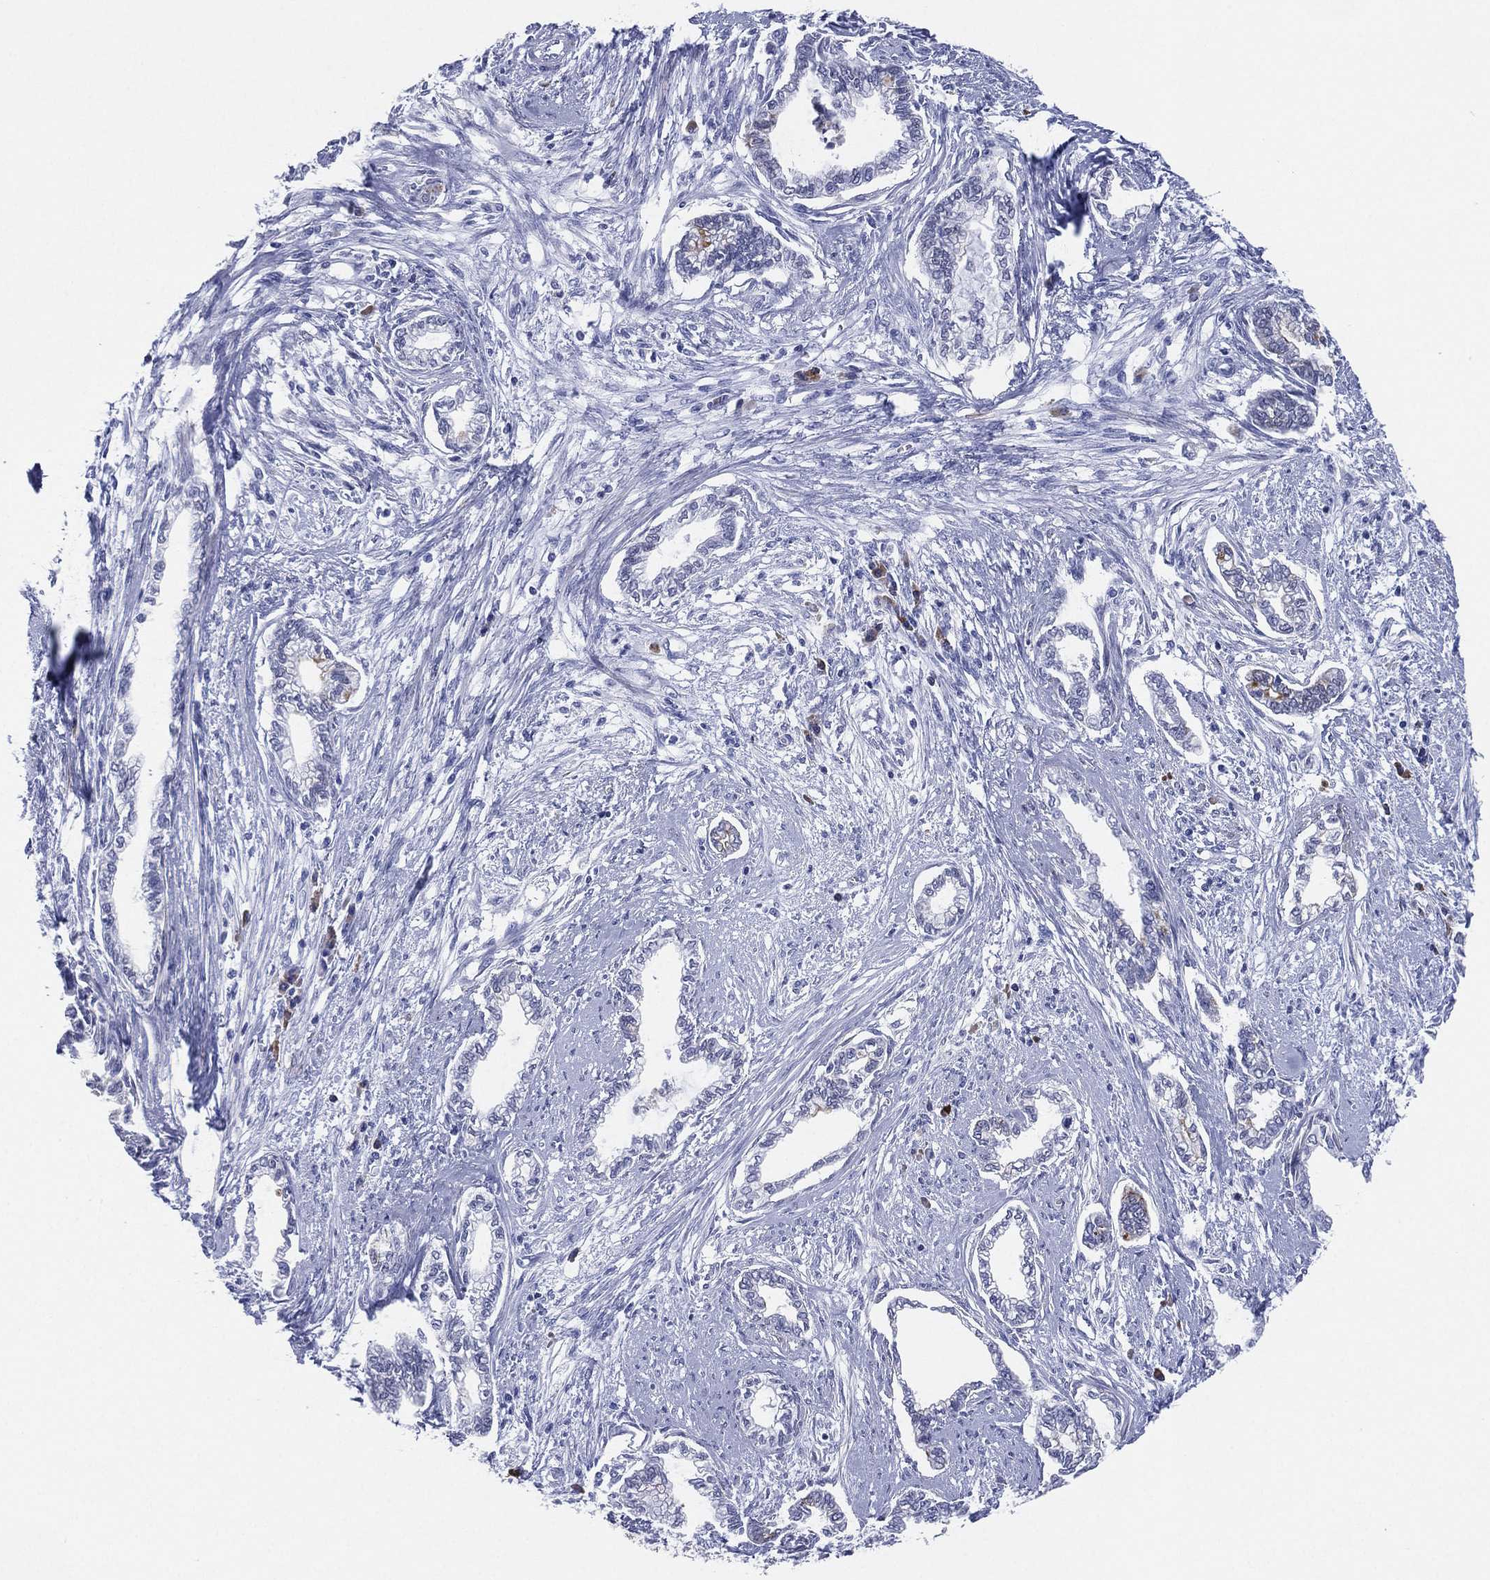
{"staining": {"intensity": "negative", "quantity": "none", "location": "none"}, "tissue": "cervical cancer", "cell_type": "Tumor cells", "image_type": "cancer", "snomed": [{"axis": "morphology", "description": "Adenocarcinoma, NOS"}, {"axis": "topography", "description": "Cervix"}], "caption": "Immunohistochemistry (IHC) photomicrograph of neoplastic tissue: human cervical adenocarcinoma stained with DAB (3,3'-diaminobenzidine) exhibits no significant protein staining in tumor cells.", "gene": "CD79A", "patient": {"sex": "female", "age": 62}}